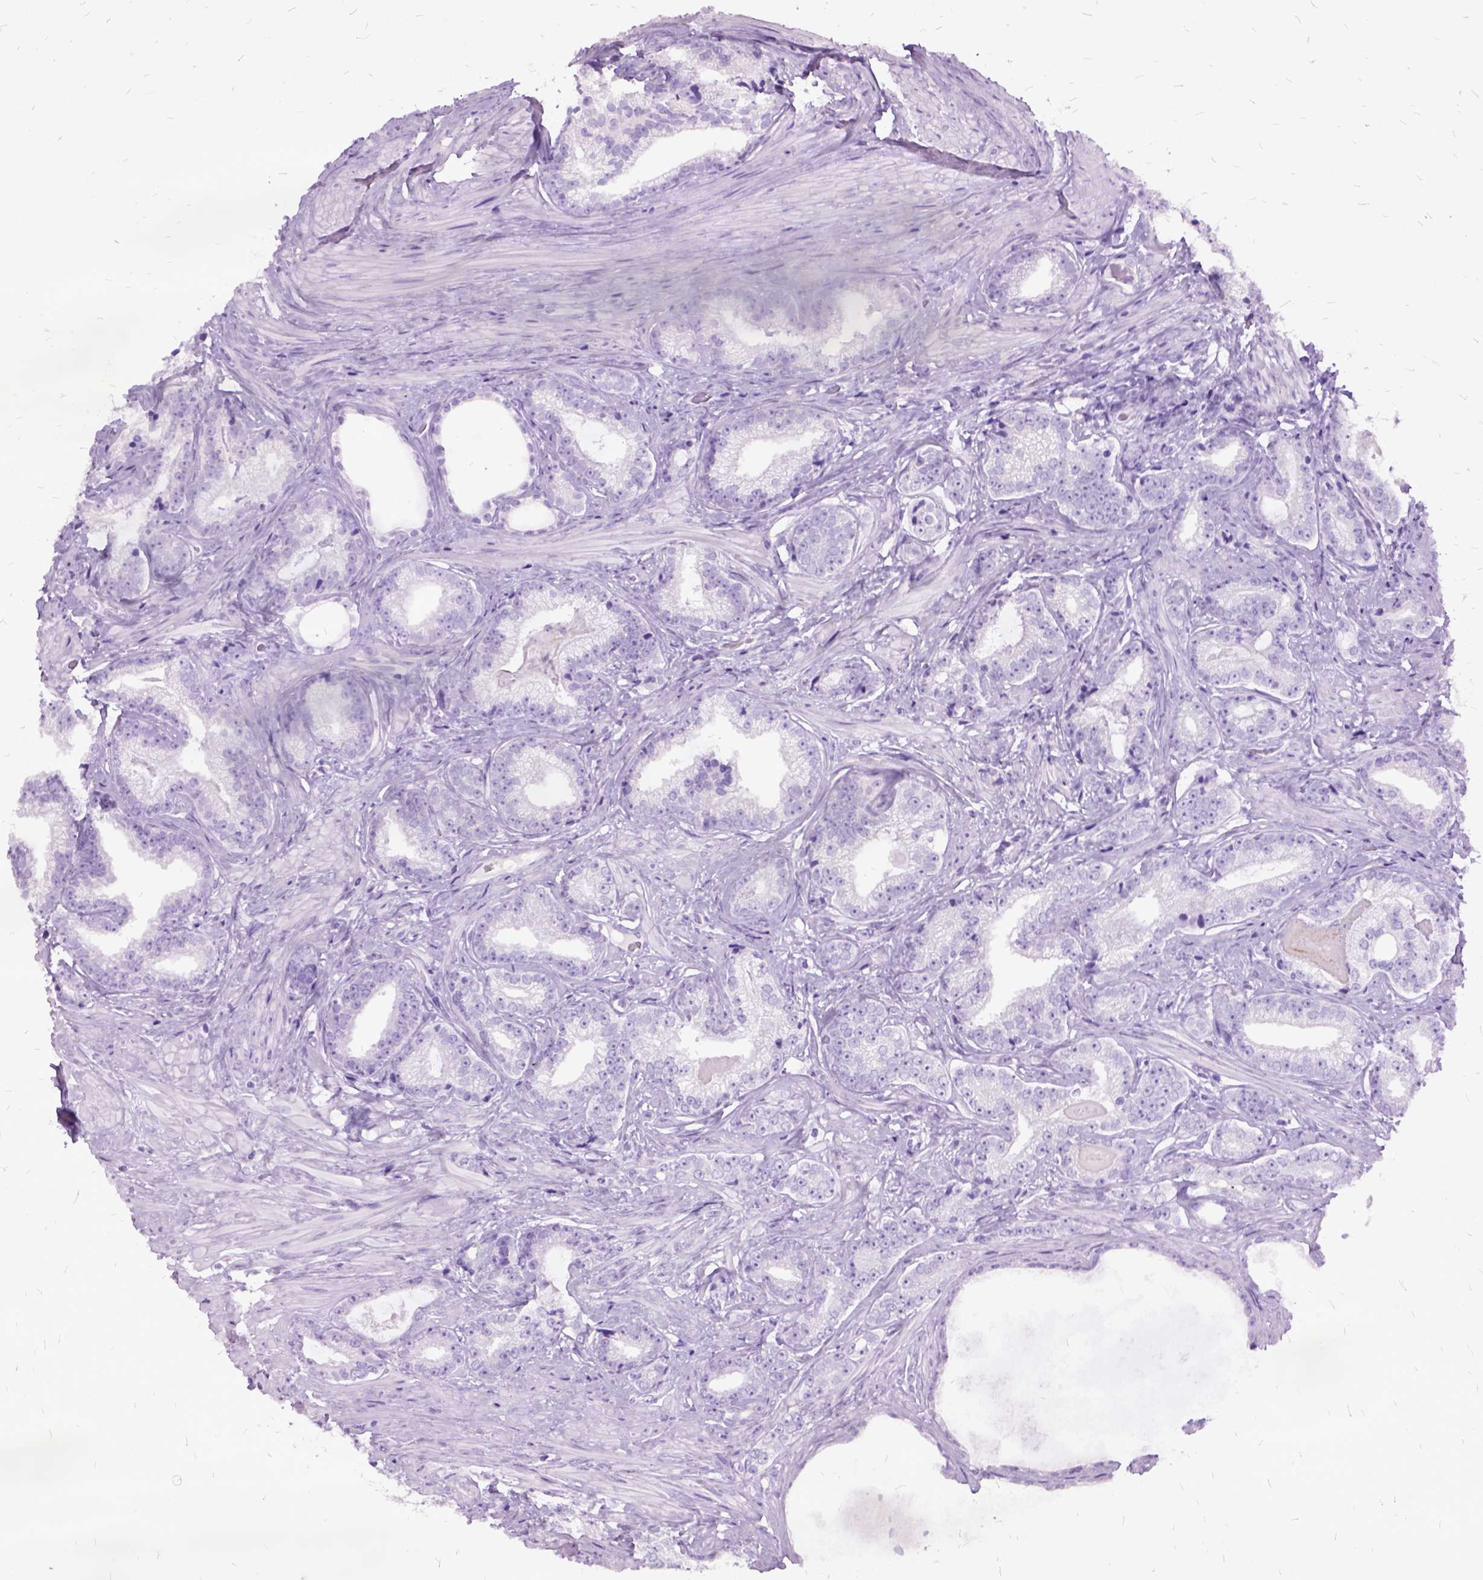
{"staining": {"intensity": "negative", "quantity": "none", "location": "none"}, "tissue": "prostate cancer", "cell_type": "Tumor cells", "image_type": "cancer", "snomed": [{"axis": "morphology", "description": "Adenocarcinoma, Low grade"}, {"axis": "topography", "description": "Prostate"}], "caption": "DAB (3,3'-diaminobenzidine) immunohistochemical staining of human prostate cancer shows no significant positivity in tumor cells. (DAB (3,3'-diaminobenzidine) immunohistochemistry (IHC) visualized using brightfield microscopy, high magnification).", "gene": "MME", "patient": {"sex": "male", "age": 61}}